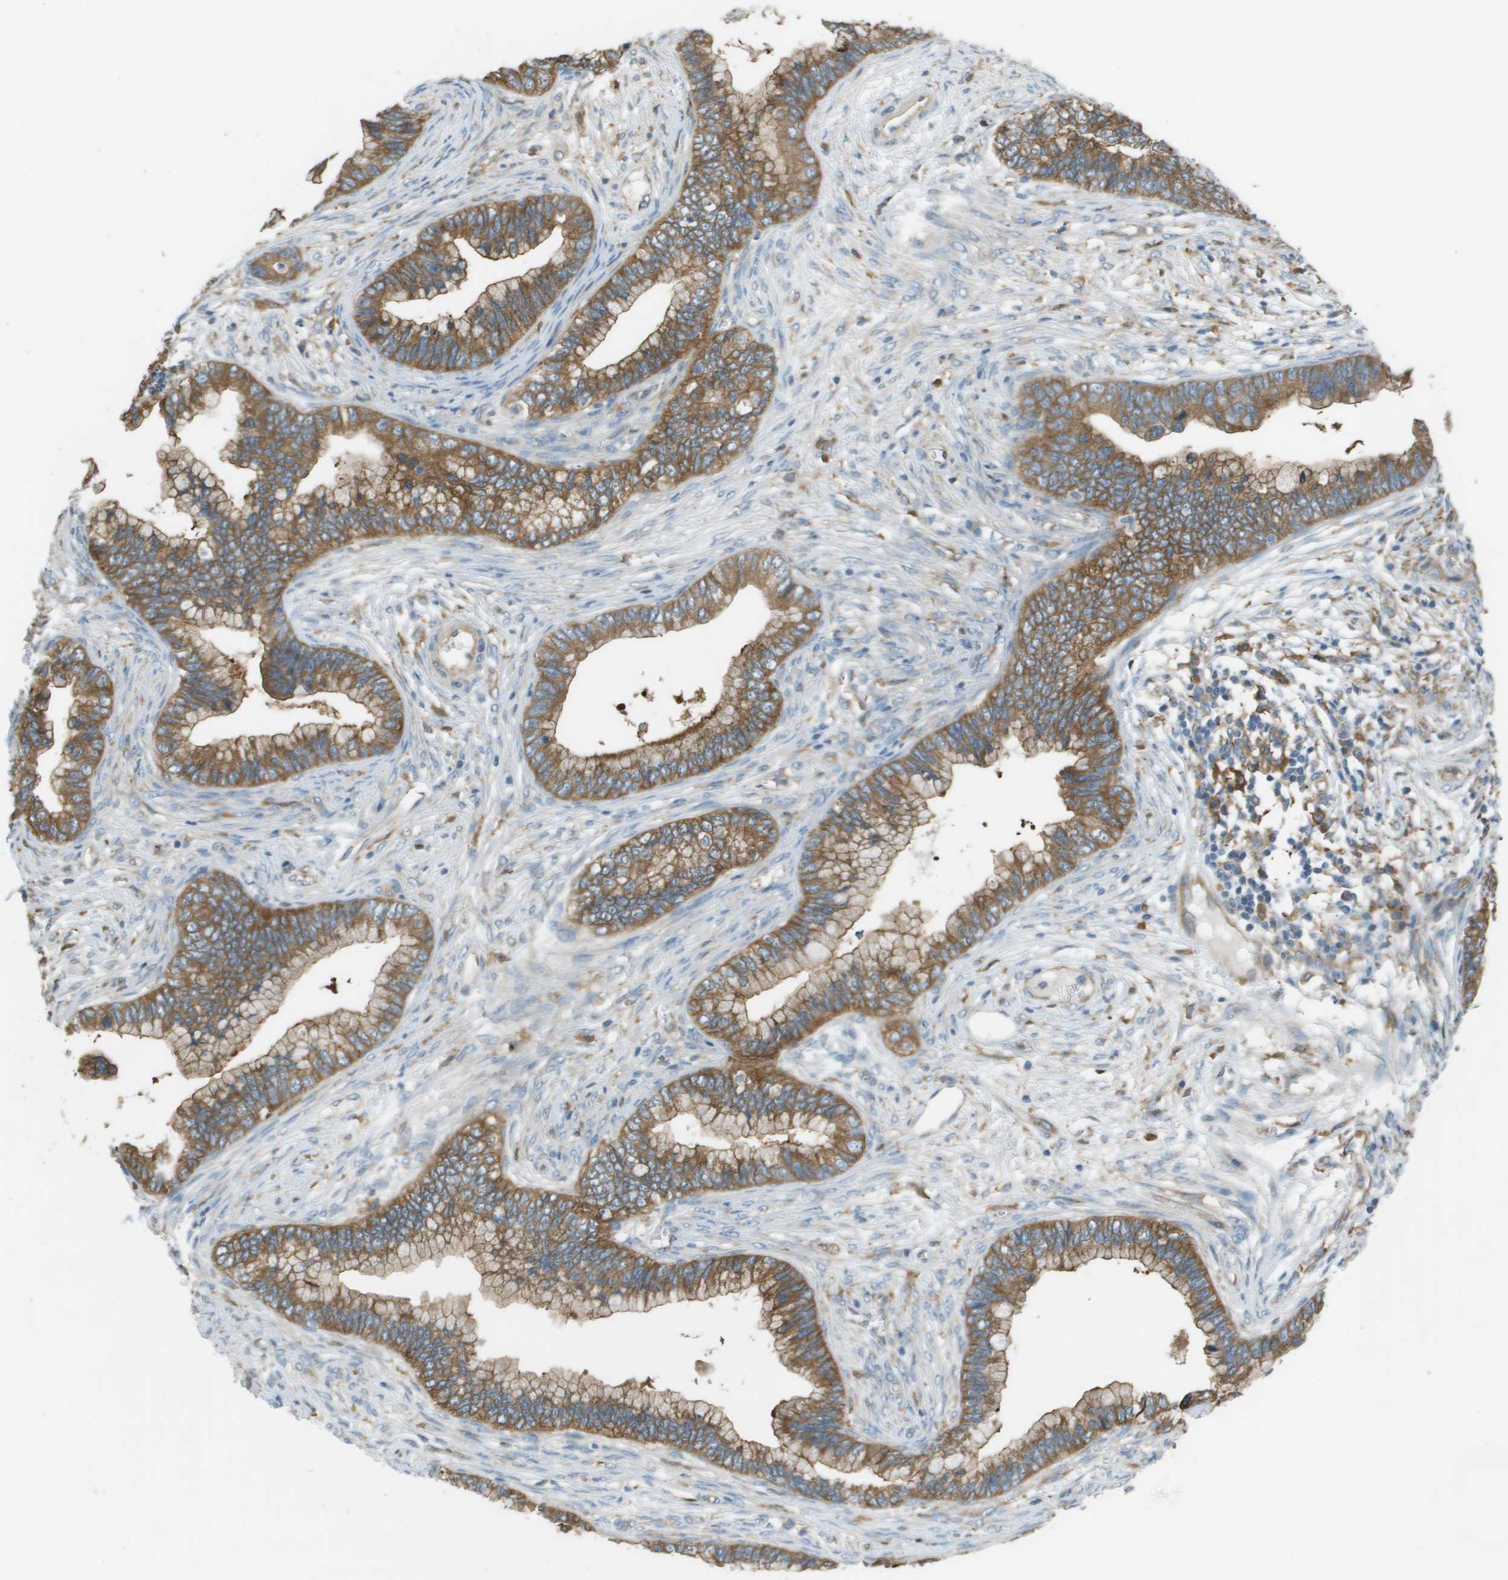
{"staining": {"intensity": "moderate", "quantity": ">75%", "location": "cytoplasmic/membranous"}, "tissue": "cervical cancer", "cell_type": "Tumor cells", "image_type": "cancer", "snomed": [{"axis": "morphology", "description": "Adenocarcinoma, NOS"}, {"axis": "topography", "description": "Cervix"}], "caption": "IHC of cervical cancer reveals medium levels of moderate cytoplasmic/membranous staining in approximately >75% of tumor cells. The staining is performed using DAB brown chromogen to label protein expression. The nuclei are counter-stained blue using hematoxylin.", "gene": "CORO1B", "patient": {"sex": "female", "age": 44}}